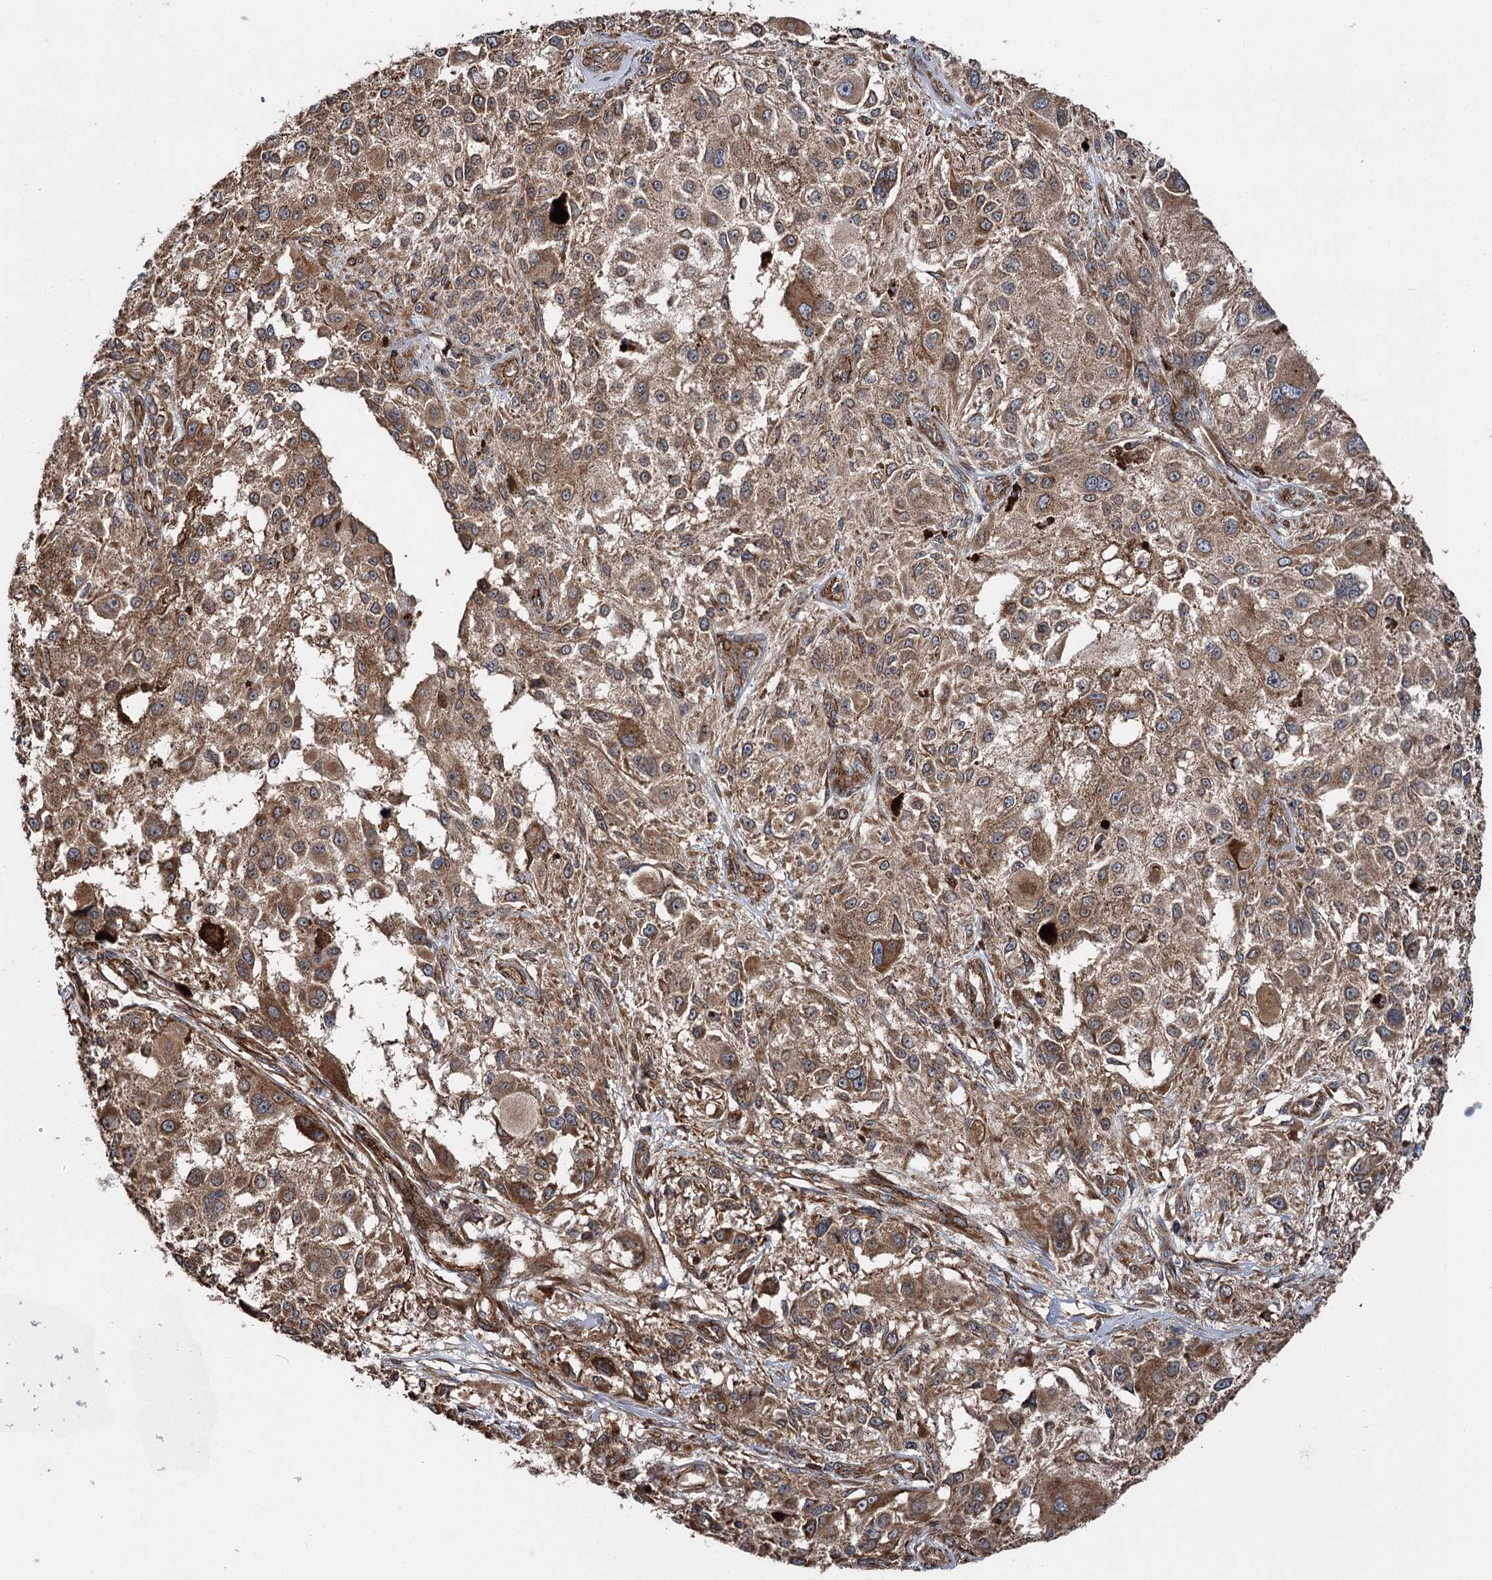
{"staining": {"intensity": "moderate", "quantity": ">75%", "location": "cytoplasmic/membranous"}, "tissue": "melanoma", "cell_type": "Tumor cells", "image_type": "cancer", "snomed": [{"axis": "morphology", "description": "Necrosis, NOS"}, {"axis": "morphology", "description": "Malignant melanoma, NOS"}, {"axis": "topography", "description": "Skin"}], "caption": "Tumor cells display moderate cytoplasmic/membranous expression in approximately >75% of cells in malignant melanoma.", "gene": "ITFG2", "patient": {"sex": "female", "age": 87}}